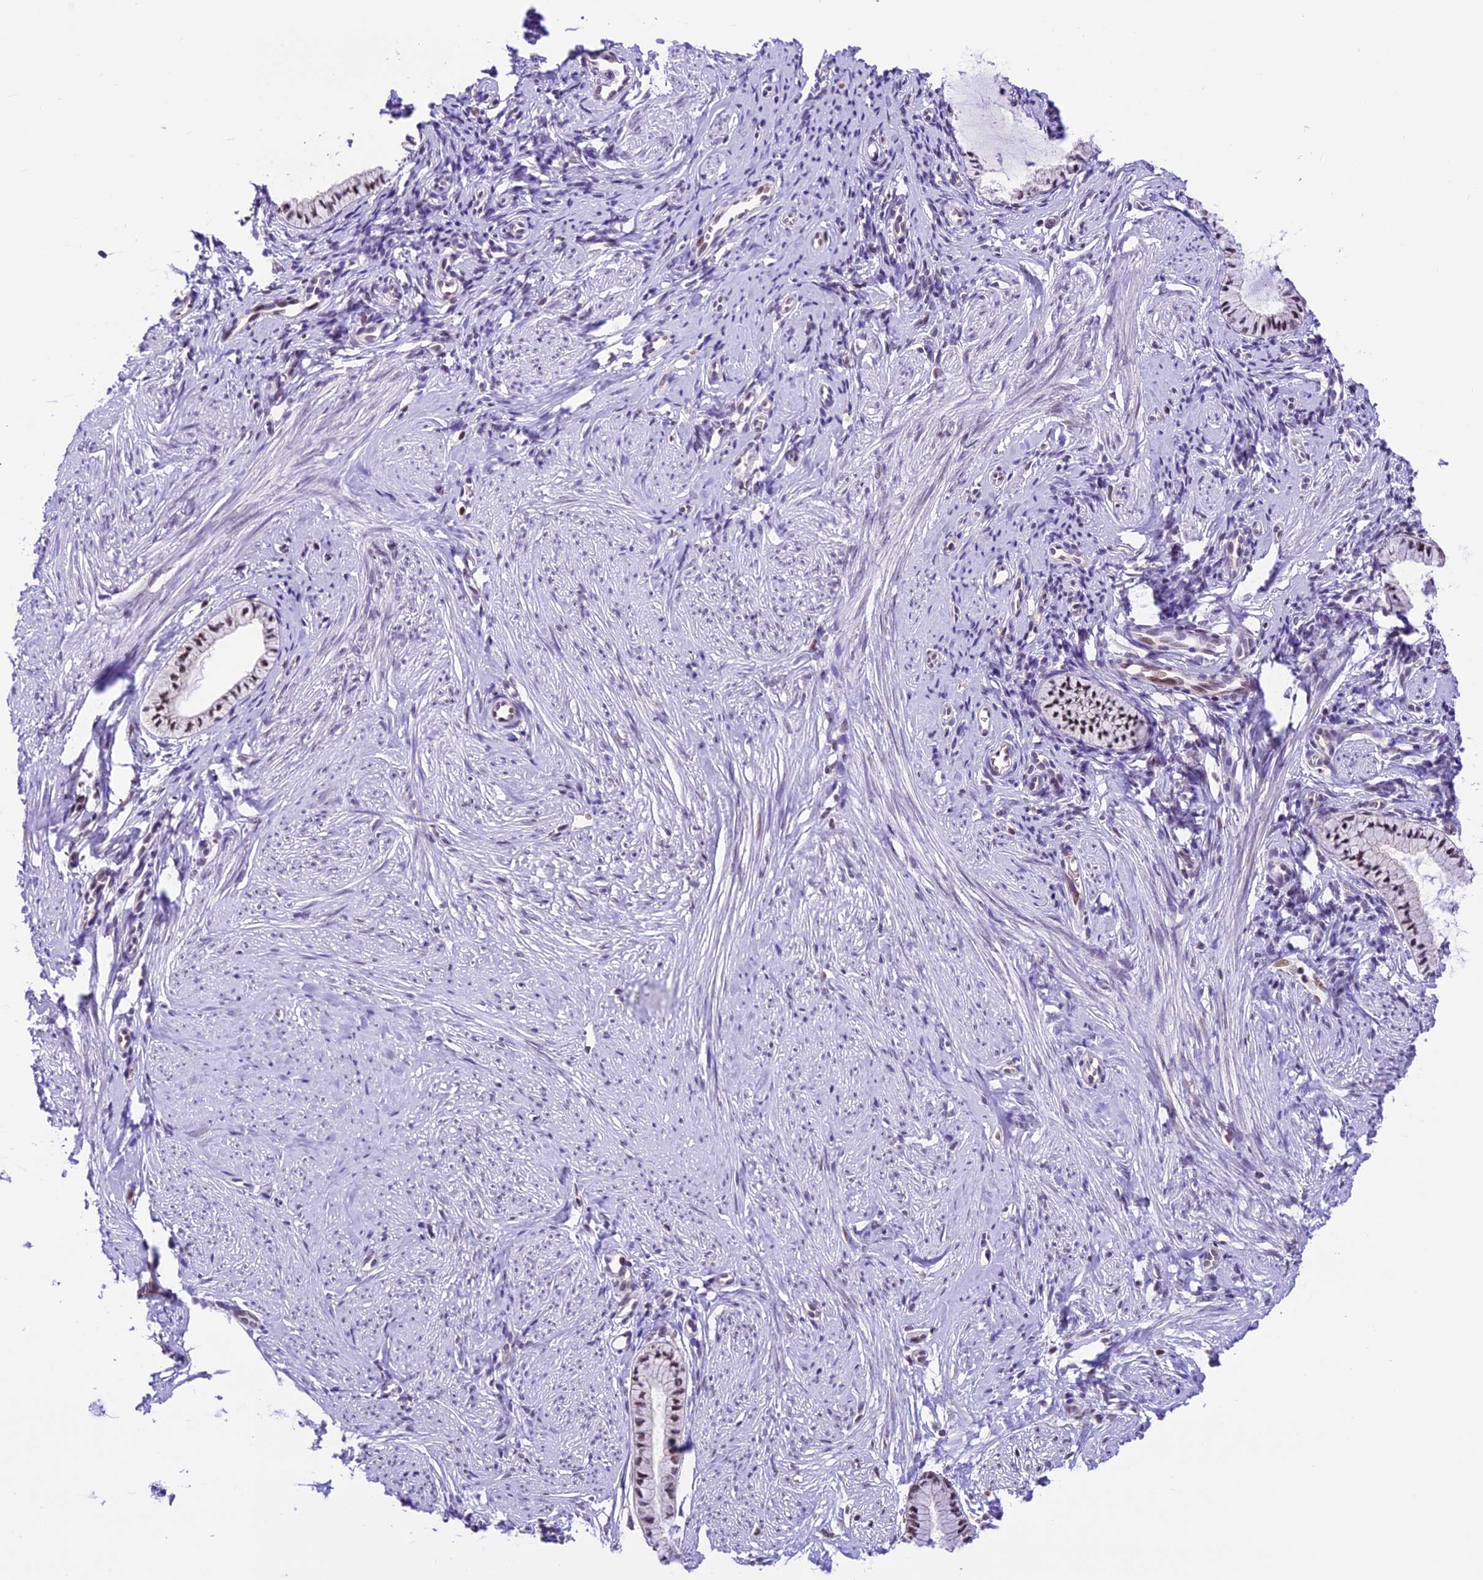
{"staining": {"intensity": "moderate", "quantity": ">75%", "location": "nuclear"}, "tissue": "cervix", "cell_type": "Glandular cells", "image_type": "normal", "snomed": [{"axis": "morphology", "description": "Normal tissue, NOS"}, {"axis": "topography", "description": "Cervix"}], "caption": "This histopathology image exhibits IHC staining of benign human cervix, with medium moderate nuclear staining in approximately >75% of glandular cells.", "gene": "SHKBP1", "patient": {"sex": "female", "age": 57}}